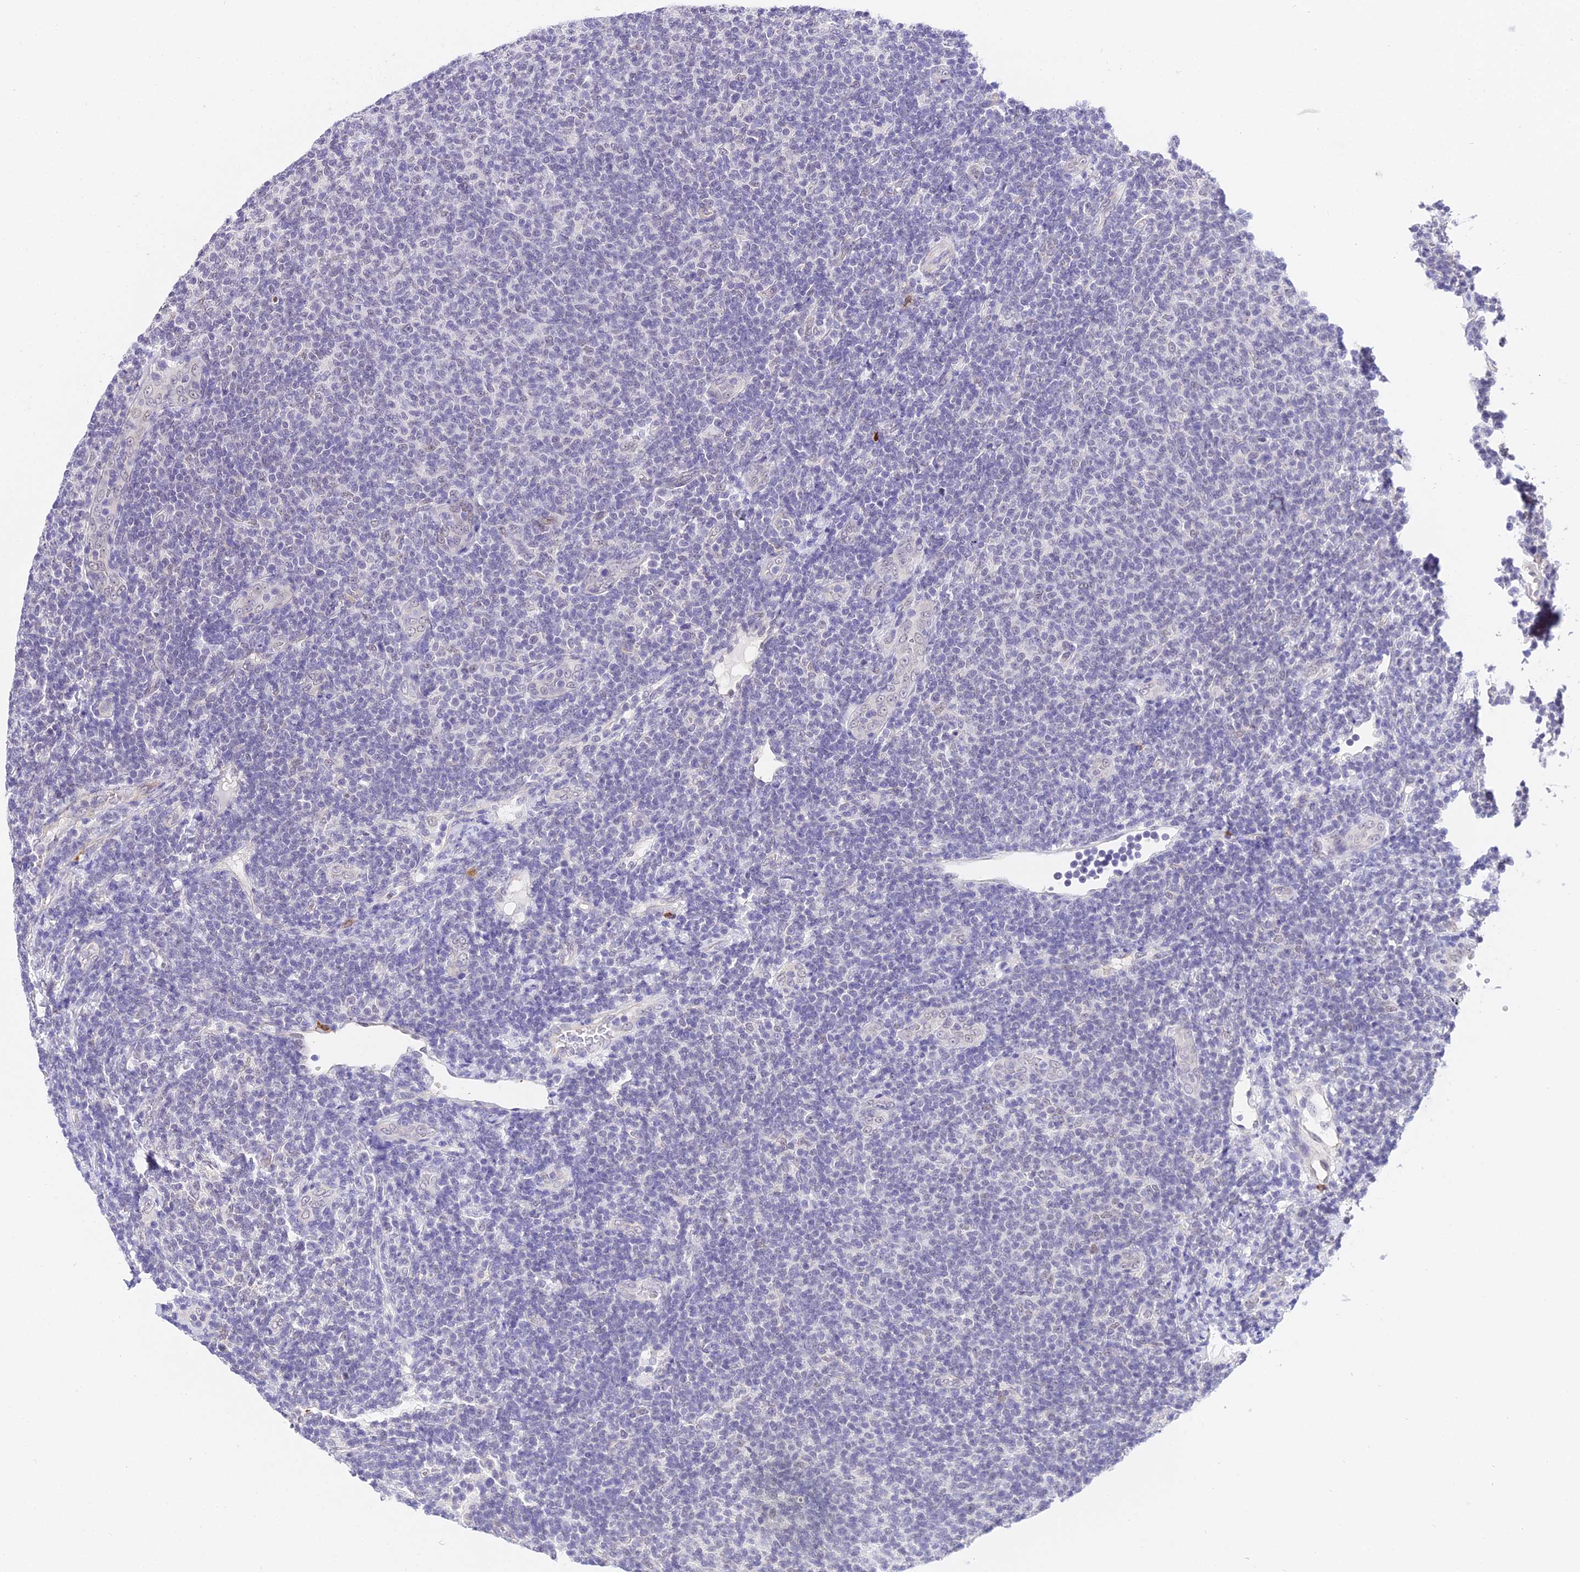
{"staining": {"intensity": "negative", "quantity": "none", "location": "none"}, "tissue": "lymphoma", "cell_type": "Tumor cells", "image_type": "cancer", "snomed": [{"axis": "morphology", "description": "Malignant lymphoma, non-Hodgkin's type, Low grade"}, {"axis": "topography", "description": "Lymph node"}], "caption": "Immunohistochemistry (IHC) micrograph of lymphoma stained for a protein (brown), which reveals no staining in tumor cells.", "gene": "POLR2I", "patient": {"sex": "male", "age": 66}}